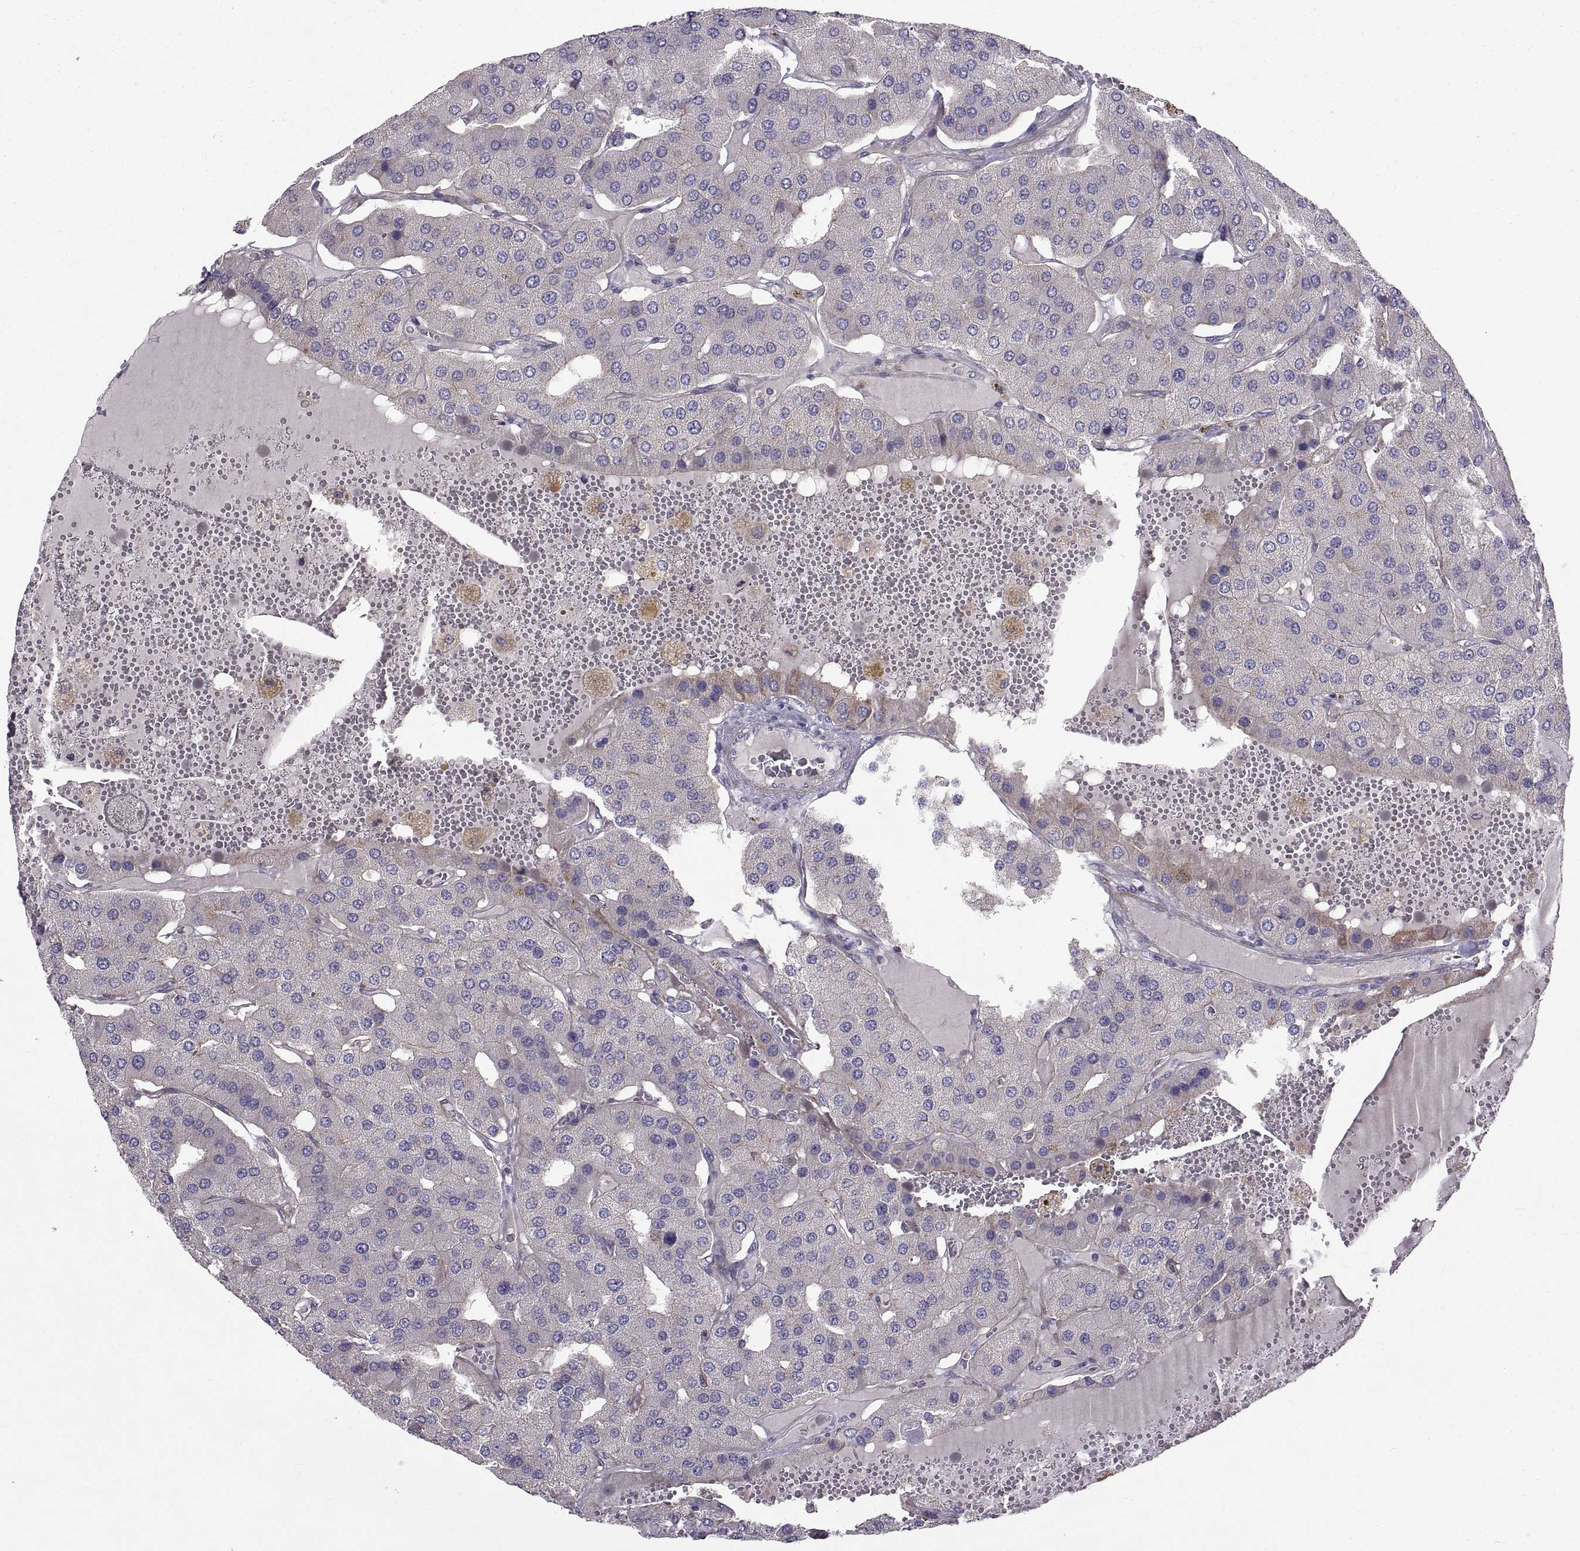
{"staining": {"intensity": "negative", "quantity": "none", "location": "none"}, "tissue": "parathyroid gland", "cell_type": "Glandular cells", "image_type": "normal", "snomed": [{"axis": "morphology", "description": "Normal tissue, NOS"}, {"axis": "morphology", "description": "Adenoma, NOS"}, {"axis": "topography", "description": "Parathyroid gland"}], "caption": "Glandular cells are negative for protein expression in benign human parathyroid gland. (DAB (3,3'-diaminobenzidine) immunohistochemistry (IHC), high magnification).", "gene": "ARSL", "patient": {"sex": "female", "age": 86}}